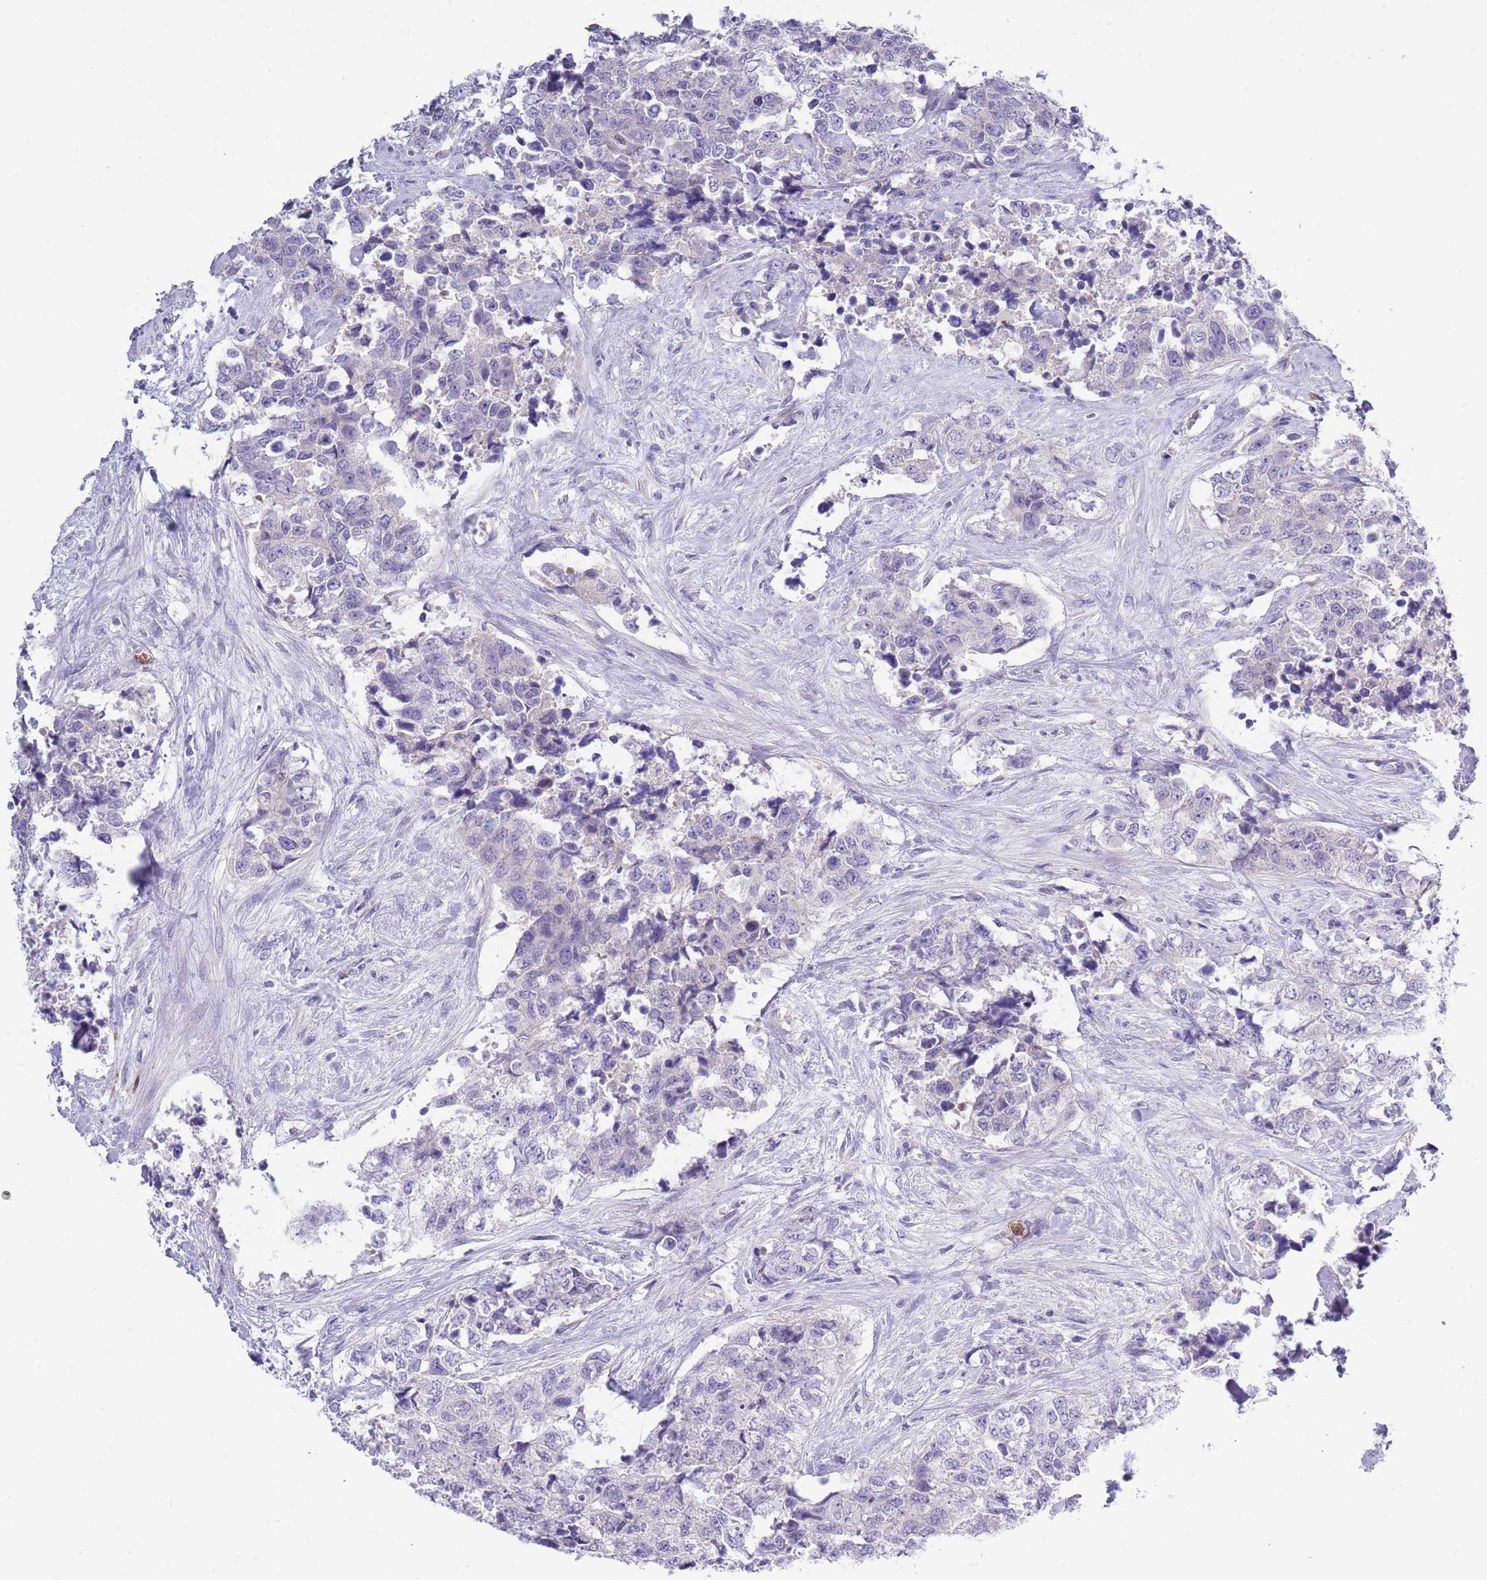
{"staining": {"intensity": "negative", "quantity": "none", "location": "none"}, "tissue": "urothelial cancer", "cell_type": "Tumor cells", "image_type": "cancer", "snomed": [{"axis": "morphology", "description": "Urothelial carcinoma, High grade"}, {"axis": "topography", "description": "Urinary bladder"}], "caption": "The immunohistochemistry (IHC) histopathology image has no significant positivity in tumor cells of urothelial cancer tissue. (DAB (3,3'-diaminobenzidine) immunohistochemistry (IHC) visualized using brightfield microscopy, high magnification).", "gene": "ZFP2", "patient": {"sex": "female", "age": 78}}